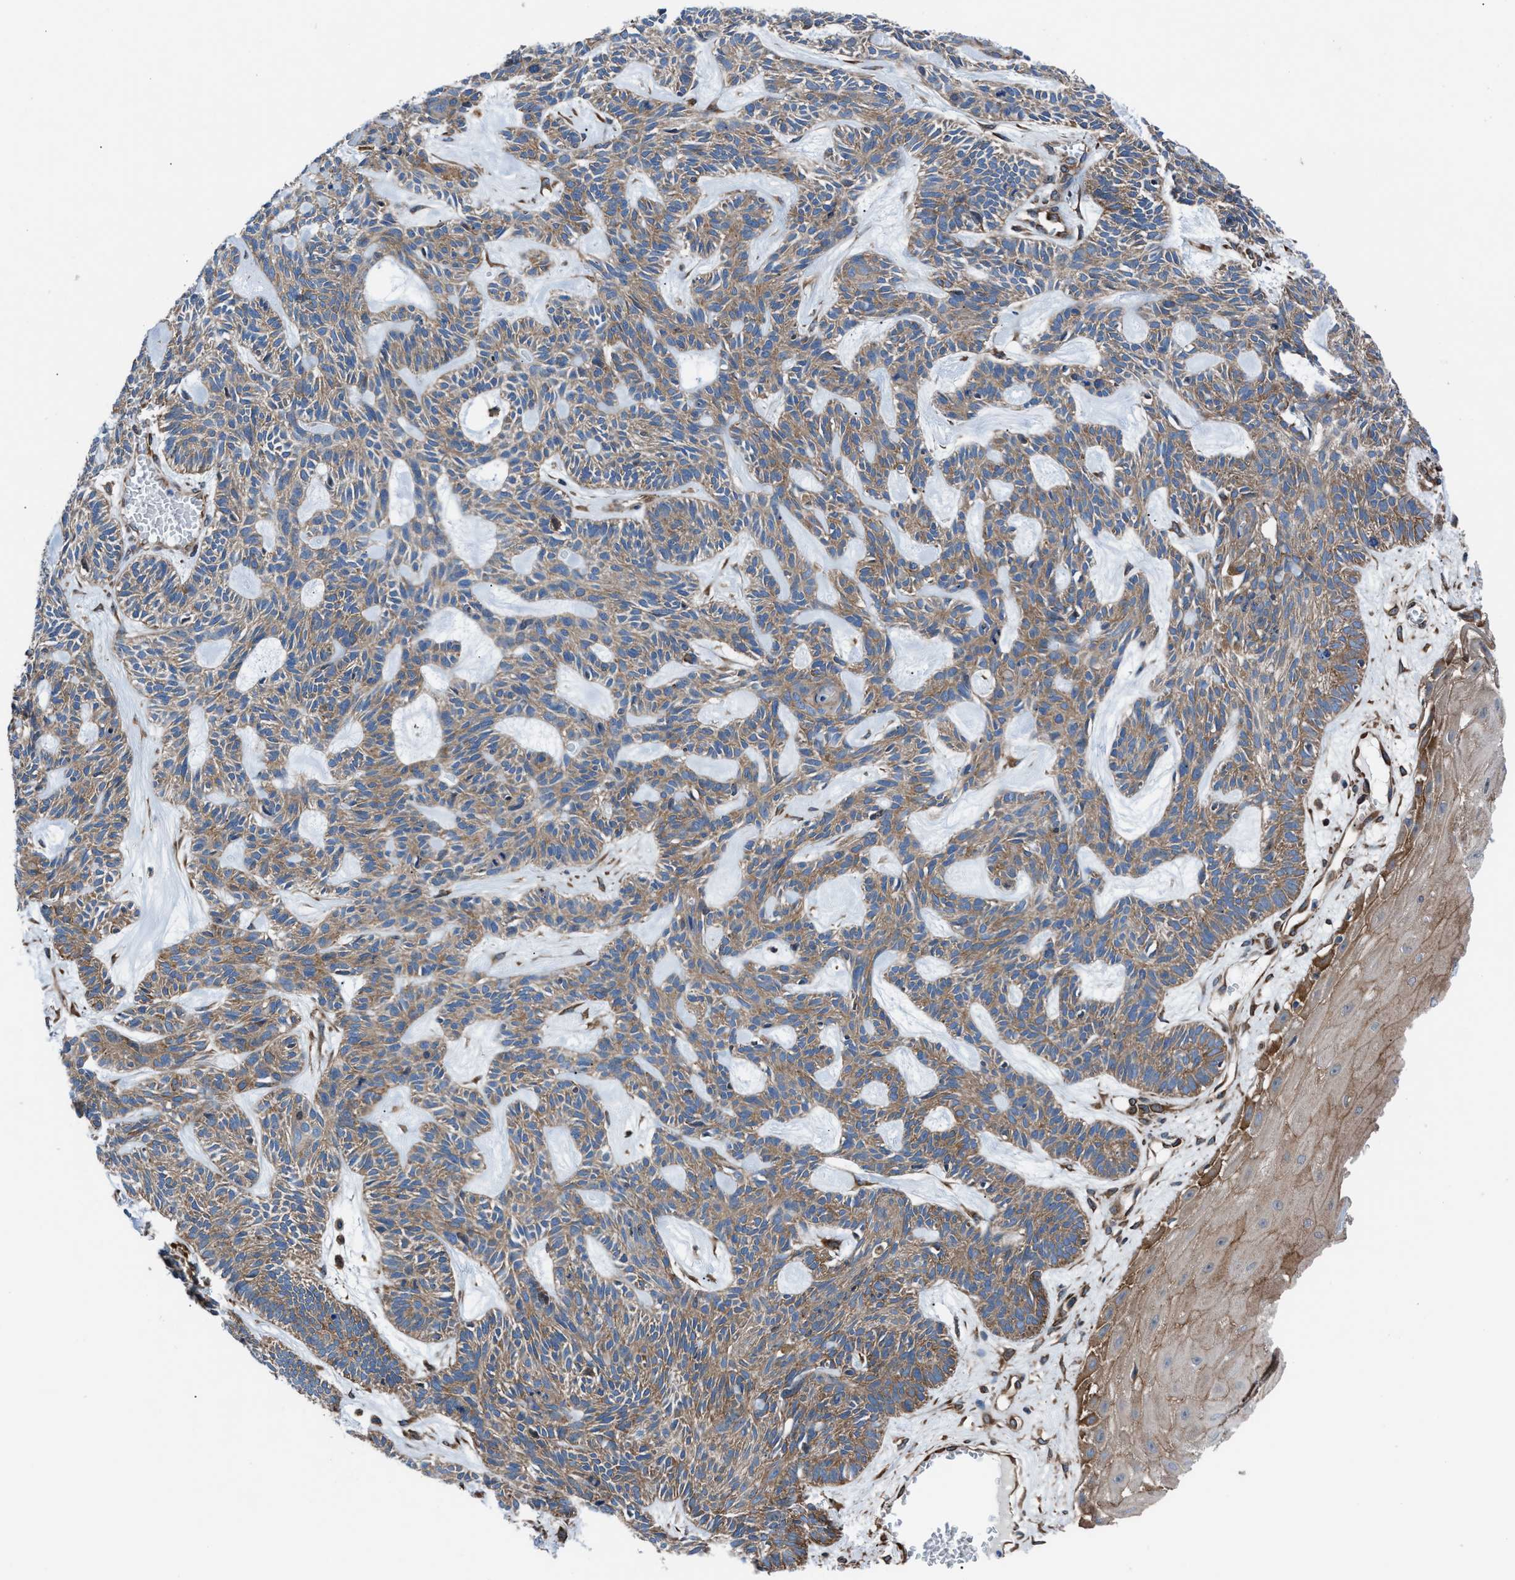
{"staining": {"intensity": "moderate", "quantity": ">75%", "location": "cytoplasmic/membranous"}, "tissue": "skin cancer", "cell_type": "Tumor cells", "image_type": "cancer", "snomed": [{"axis": "morphology", "description": "Basal cell carcinoma"}, {"axis": "topography", "description": "Skin"}], "caption": "Approximately >75% of tumor cells in skin cancer demonstrate moderate cytoplasmic/membranous protein expression as visualized by brown immunohistochemical staining.", "gene": "DMAC1", "patient": {"sex": "male", "age": 67}}